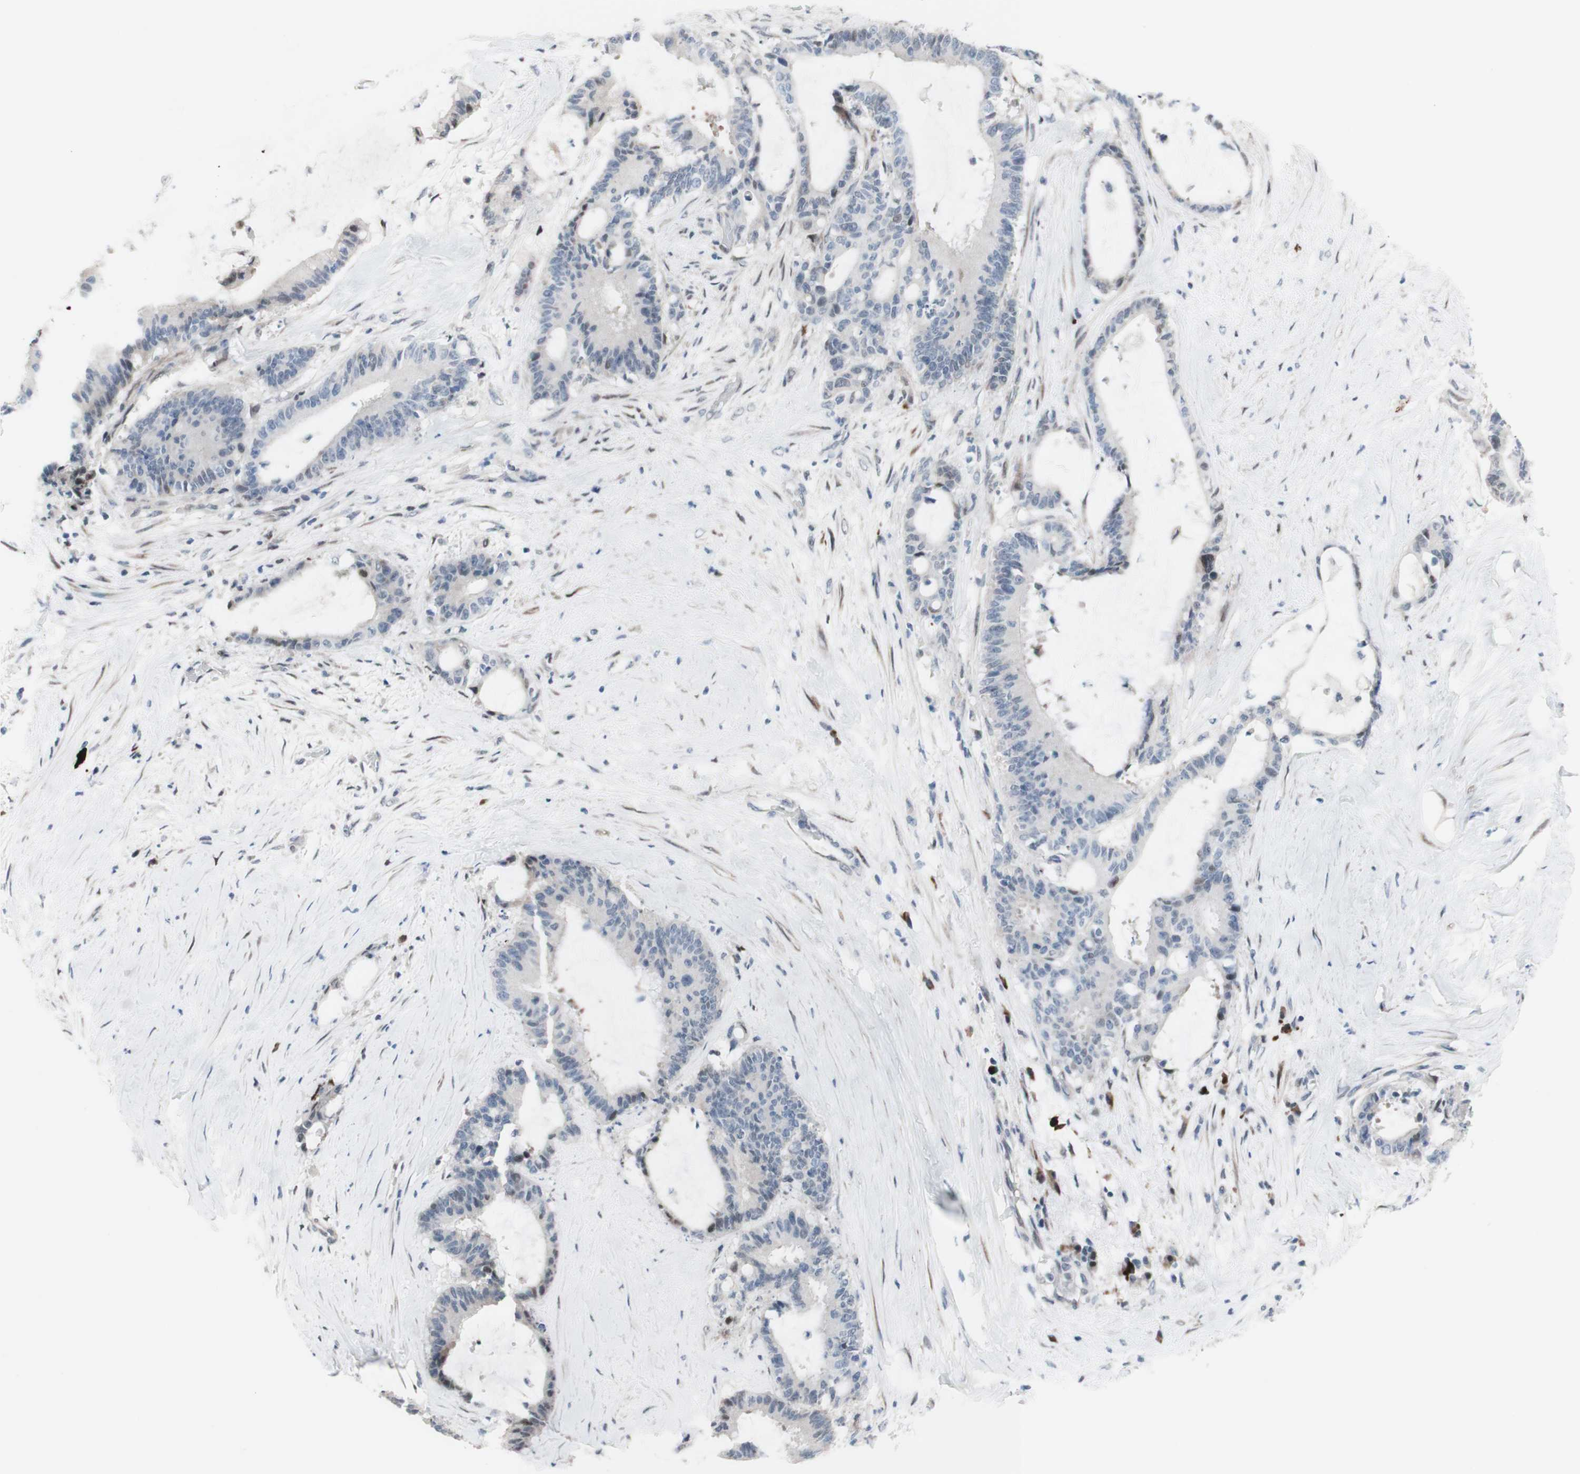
{"staining": {"intensity": "negative", "quantity": "none", "location": "none"}, "tissue": "liver cancer", "cell_type": "Tumor cells", "image_type": "cancer", "snomed": [{"axis": "morphology", "description": "Cholangiocarcinoma"}, {"axis": "topography", "description": "Liver"}], "caption": "Immunohistochemical staining of human liver cholangiocarcinoma exhibits no significant staining in tumor cells. (DAB (3,3'-diaminobenzidine) IHC with hematoxylin counter stain).", "gene": "PHTF2", "patient": {"sex": "female", "age": 73}}